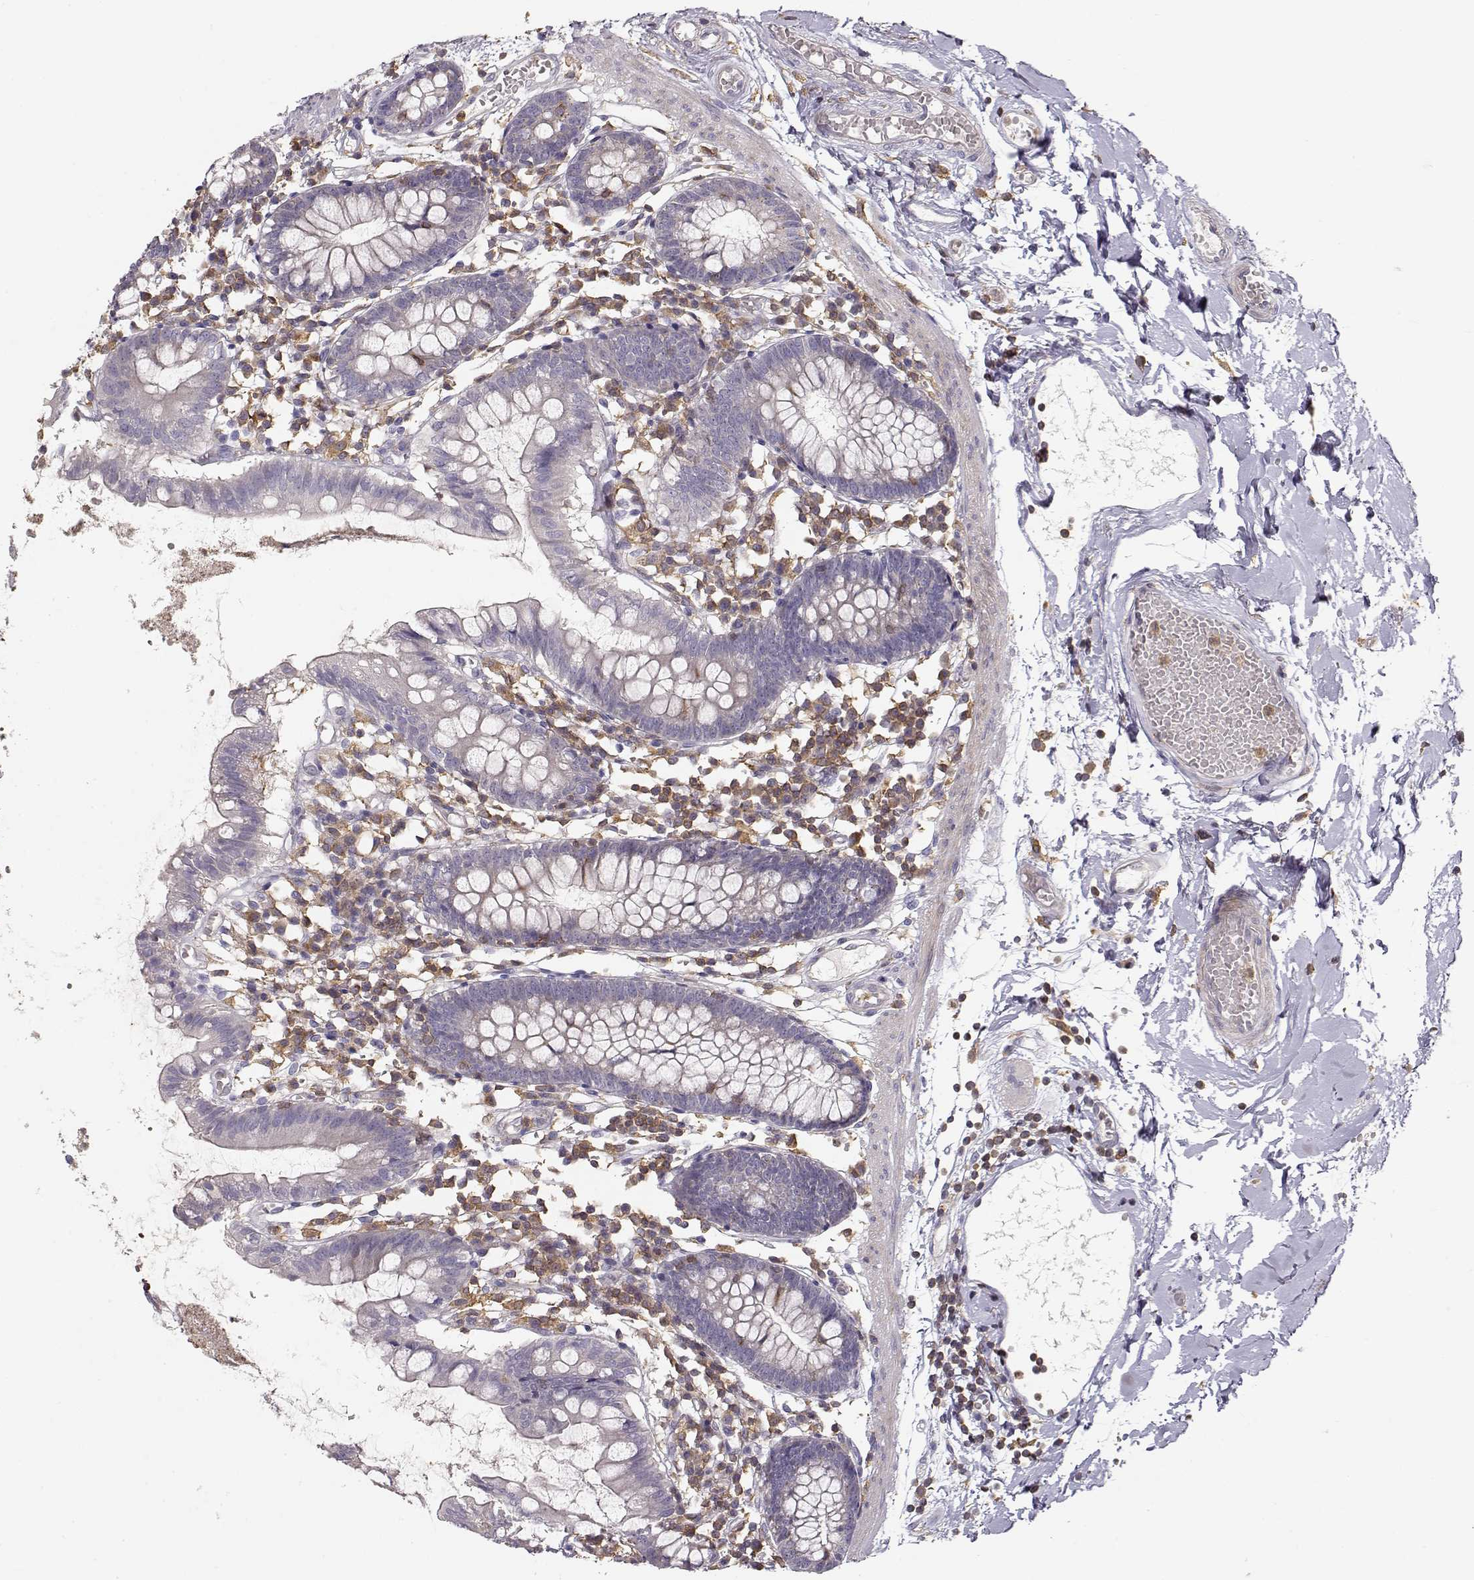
{"staining": {"intensity": "negative", "quantity": "none", "location": "none"}, "tissue": "small intestine", "cell_type": "Glandular cells", "image_type": "normal", "snomed": [{"axis": "morphology", "description": "Normal tissue, NOS"}, {"axis": "topography", "description": "Small intestine"}], "caption": "Immunohistochemistry (IHC) histopathology image of normal small intestine: human small intestine stained with DAB (3,3'-diaminobenzidine) shows no significant protein positivity in glandular cells.", "gene": "VAV1", "patient": {"sex": "female", "age": 90}}